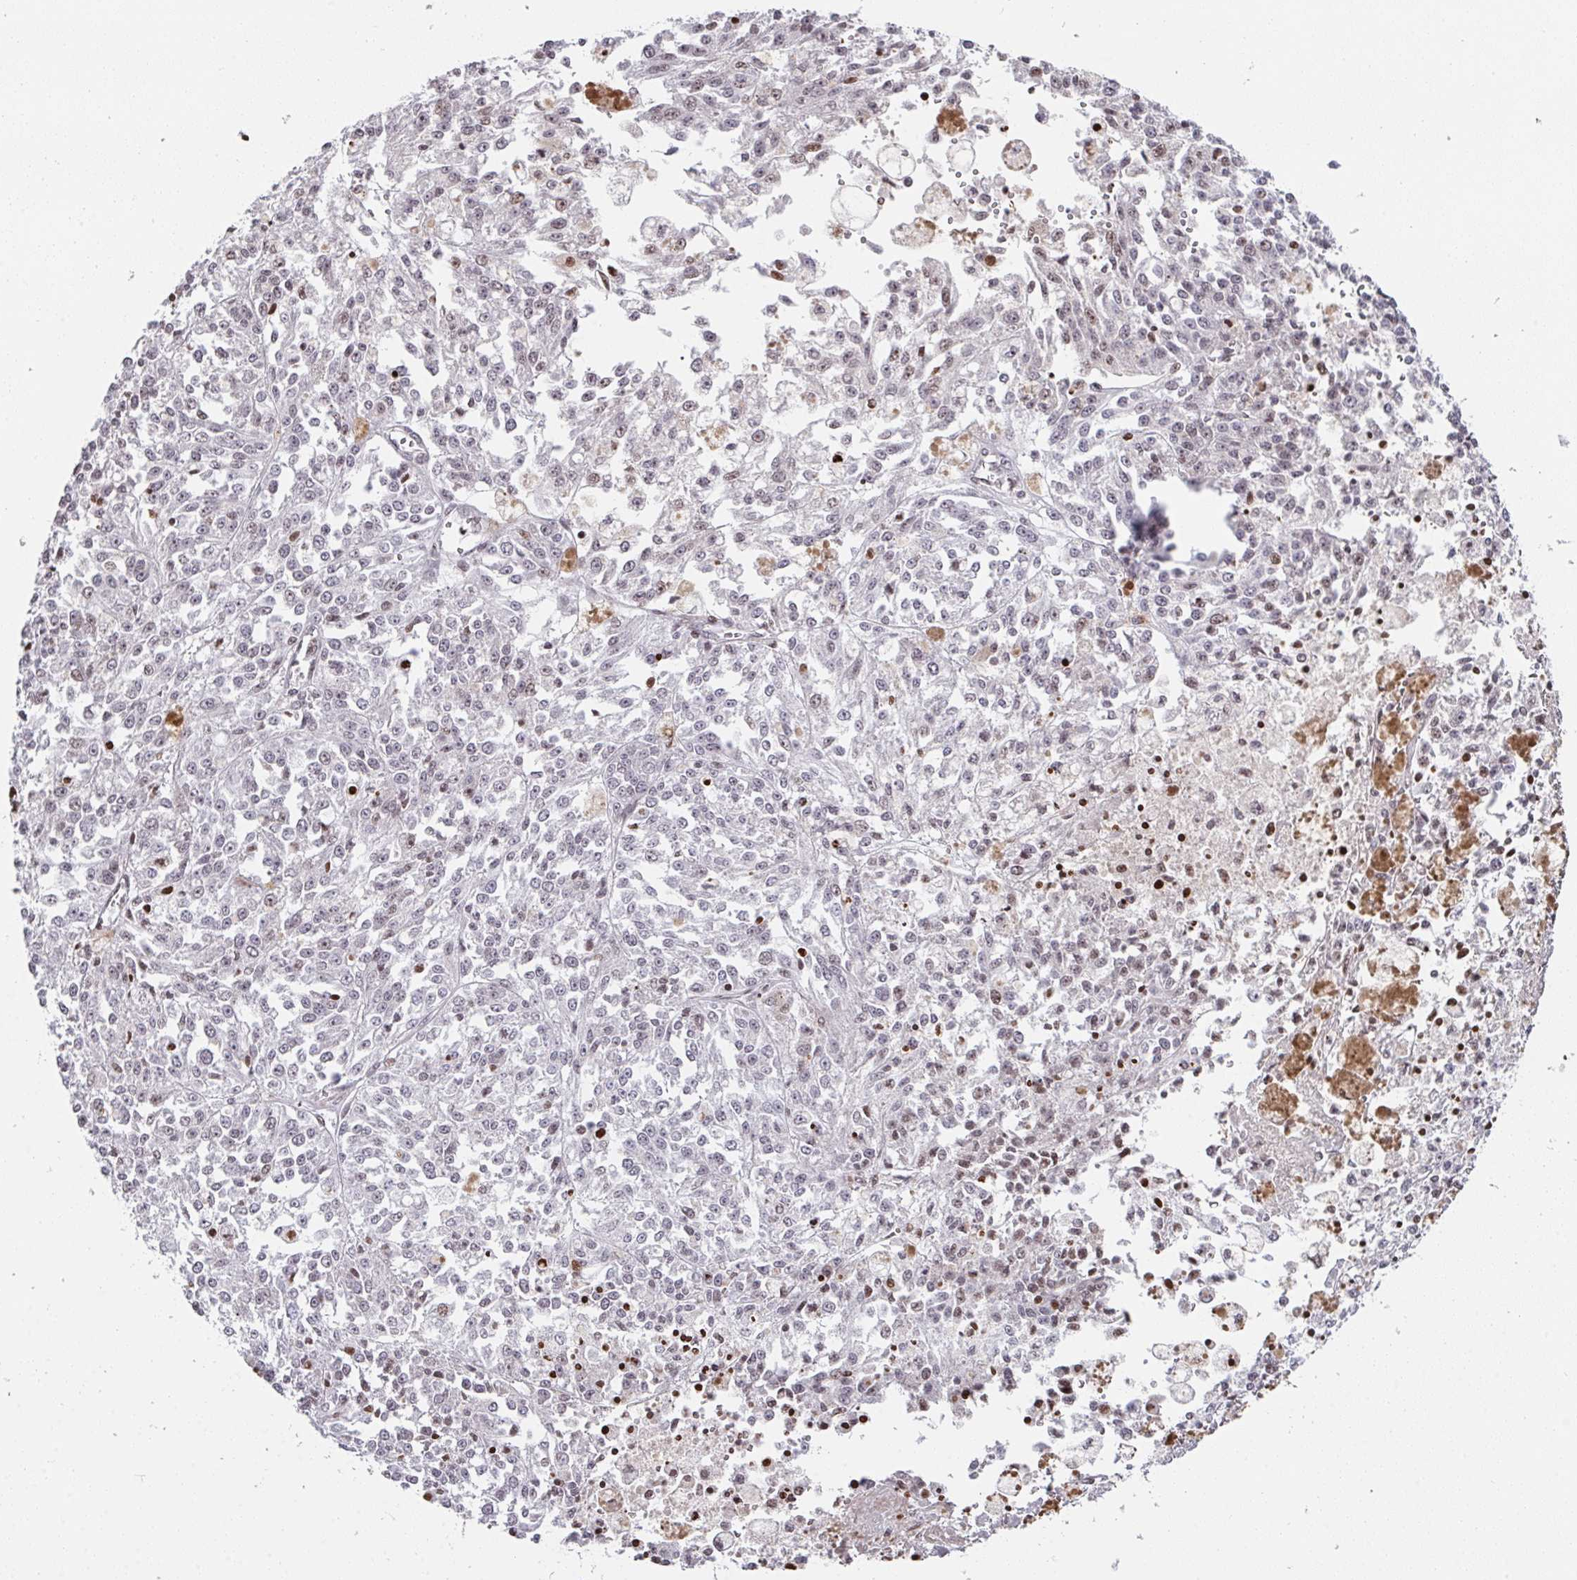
{"staining": {"intensity": "negative", "quantity": "none", "location": "none"}, "tissue": "melanoma", "cell_type": "Tumor cells", "image_type": "cancer", "snomed": [{"axis": "morphology", "description": "Malignant melanoma, NOS"}, {"axis": "topography", "description": "Skin"}], "caption": "Immunohistochemistry (IHC) photomicrograph of neoplastic tissue: malignant melanoma stained with DAB displays no significant protein positivity in tumor cells. (DAB (3,3'-diaminobenzidine) immunohistochemistry, high magnification).", "gene": "PCDHB8", "patient": {"sex": "female", "age": 64}}